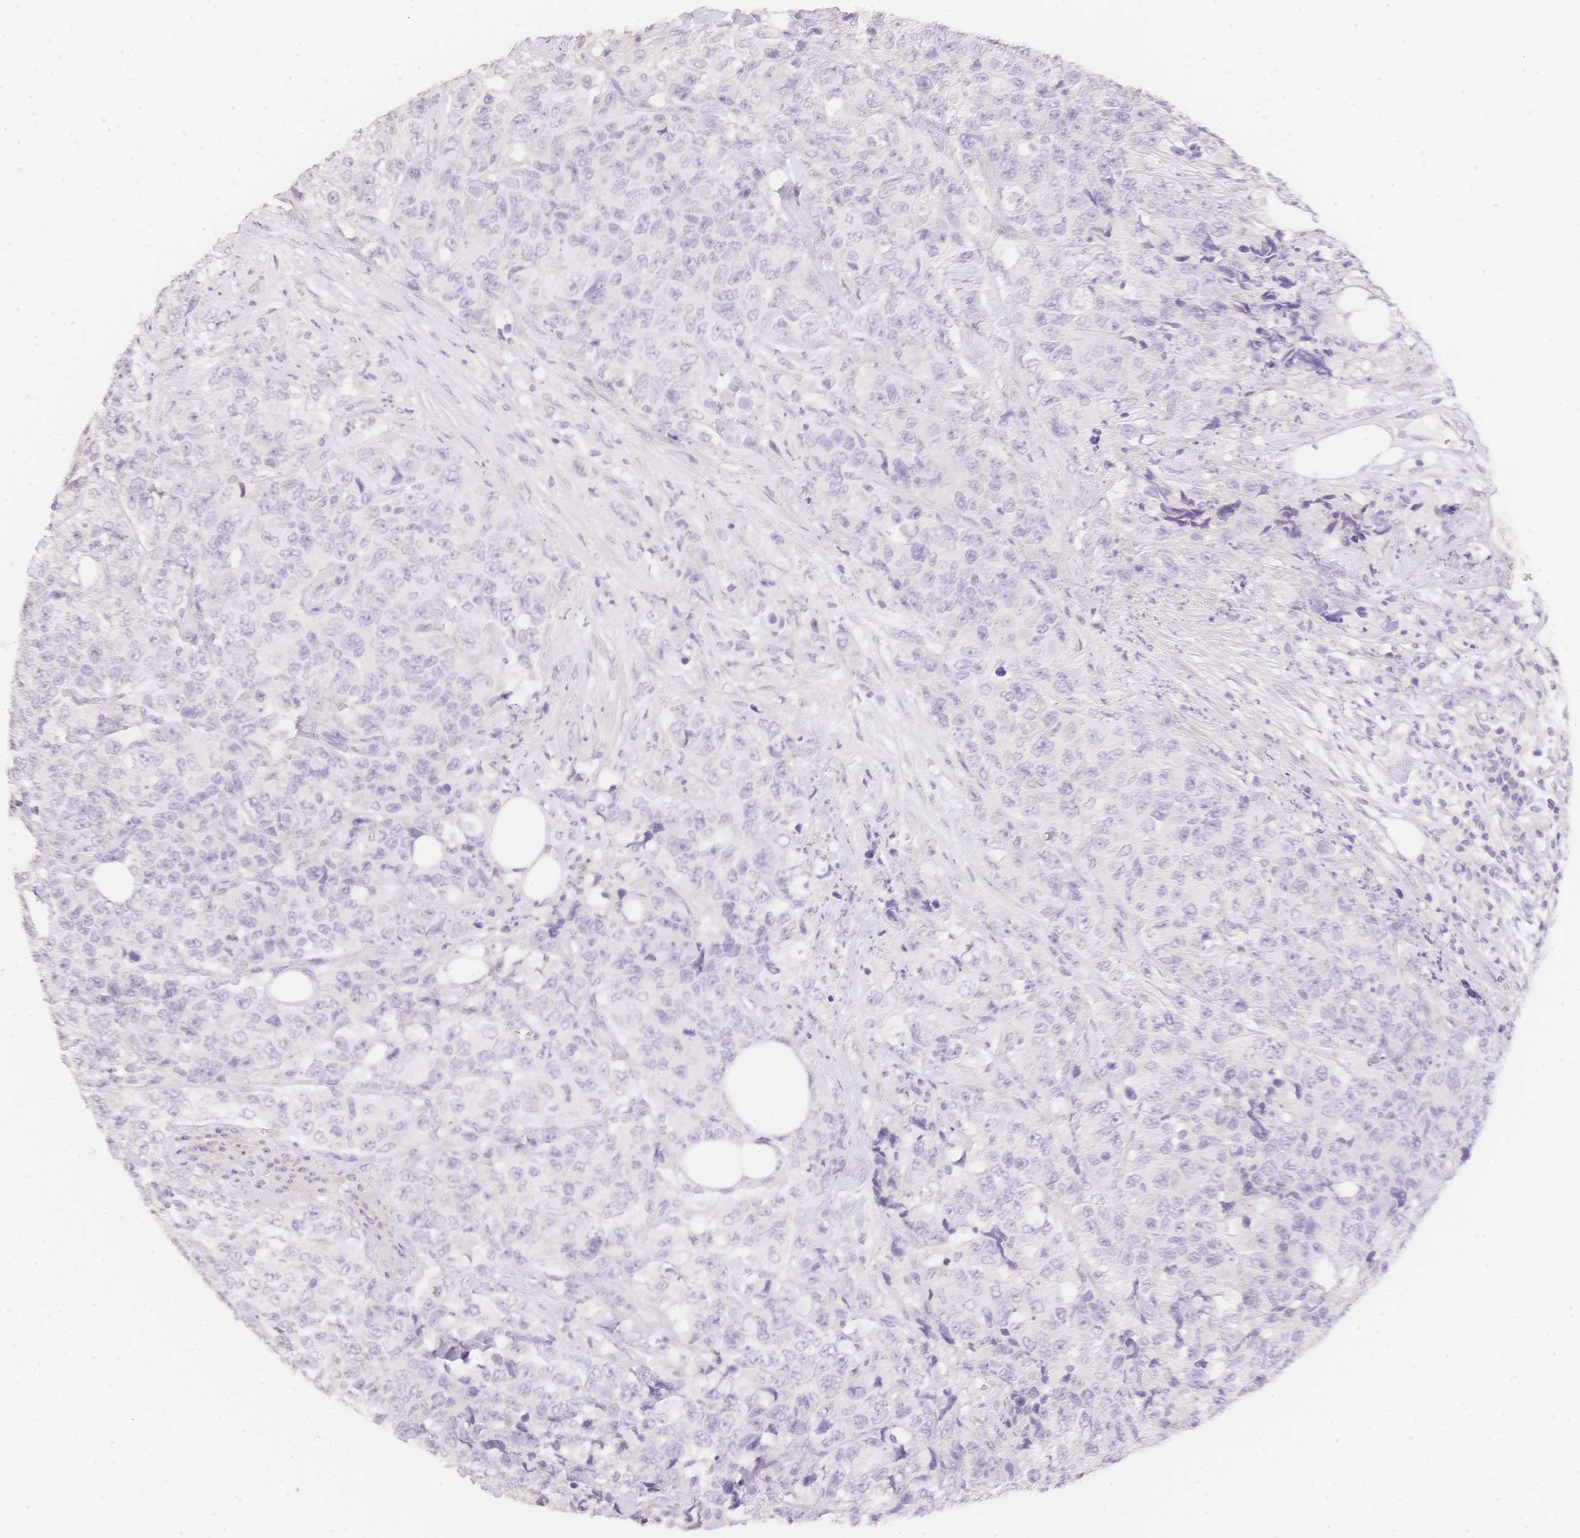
{"staining": {"intensity": "negative", "quantity": "none", "location": "none"}, "tissue": "urothelial cancer", "cell_type": "Tumor cells", "image_type": "cancer", "snomed": [{"axis": "morphology", "description": "Urothelial carcinoma, High grade"}, {"axis": "topography", "description": "Urinary bladder"}], "caption": "Immunohistochemistry (IHC) photomicrograph of urothelial carcinoma (high-grade) stained for a protein (brown), which exhibits no staining in tumor cells.", "gene": "HCRTR2", "patient": {"sex": "female", "age": 78}}